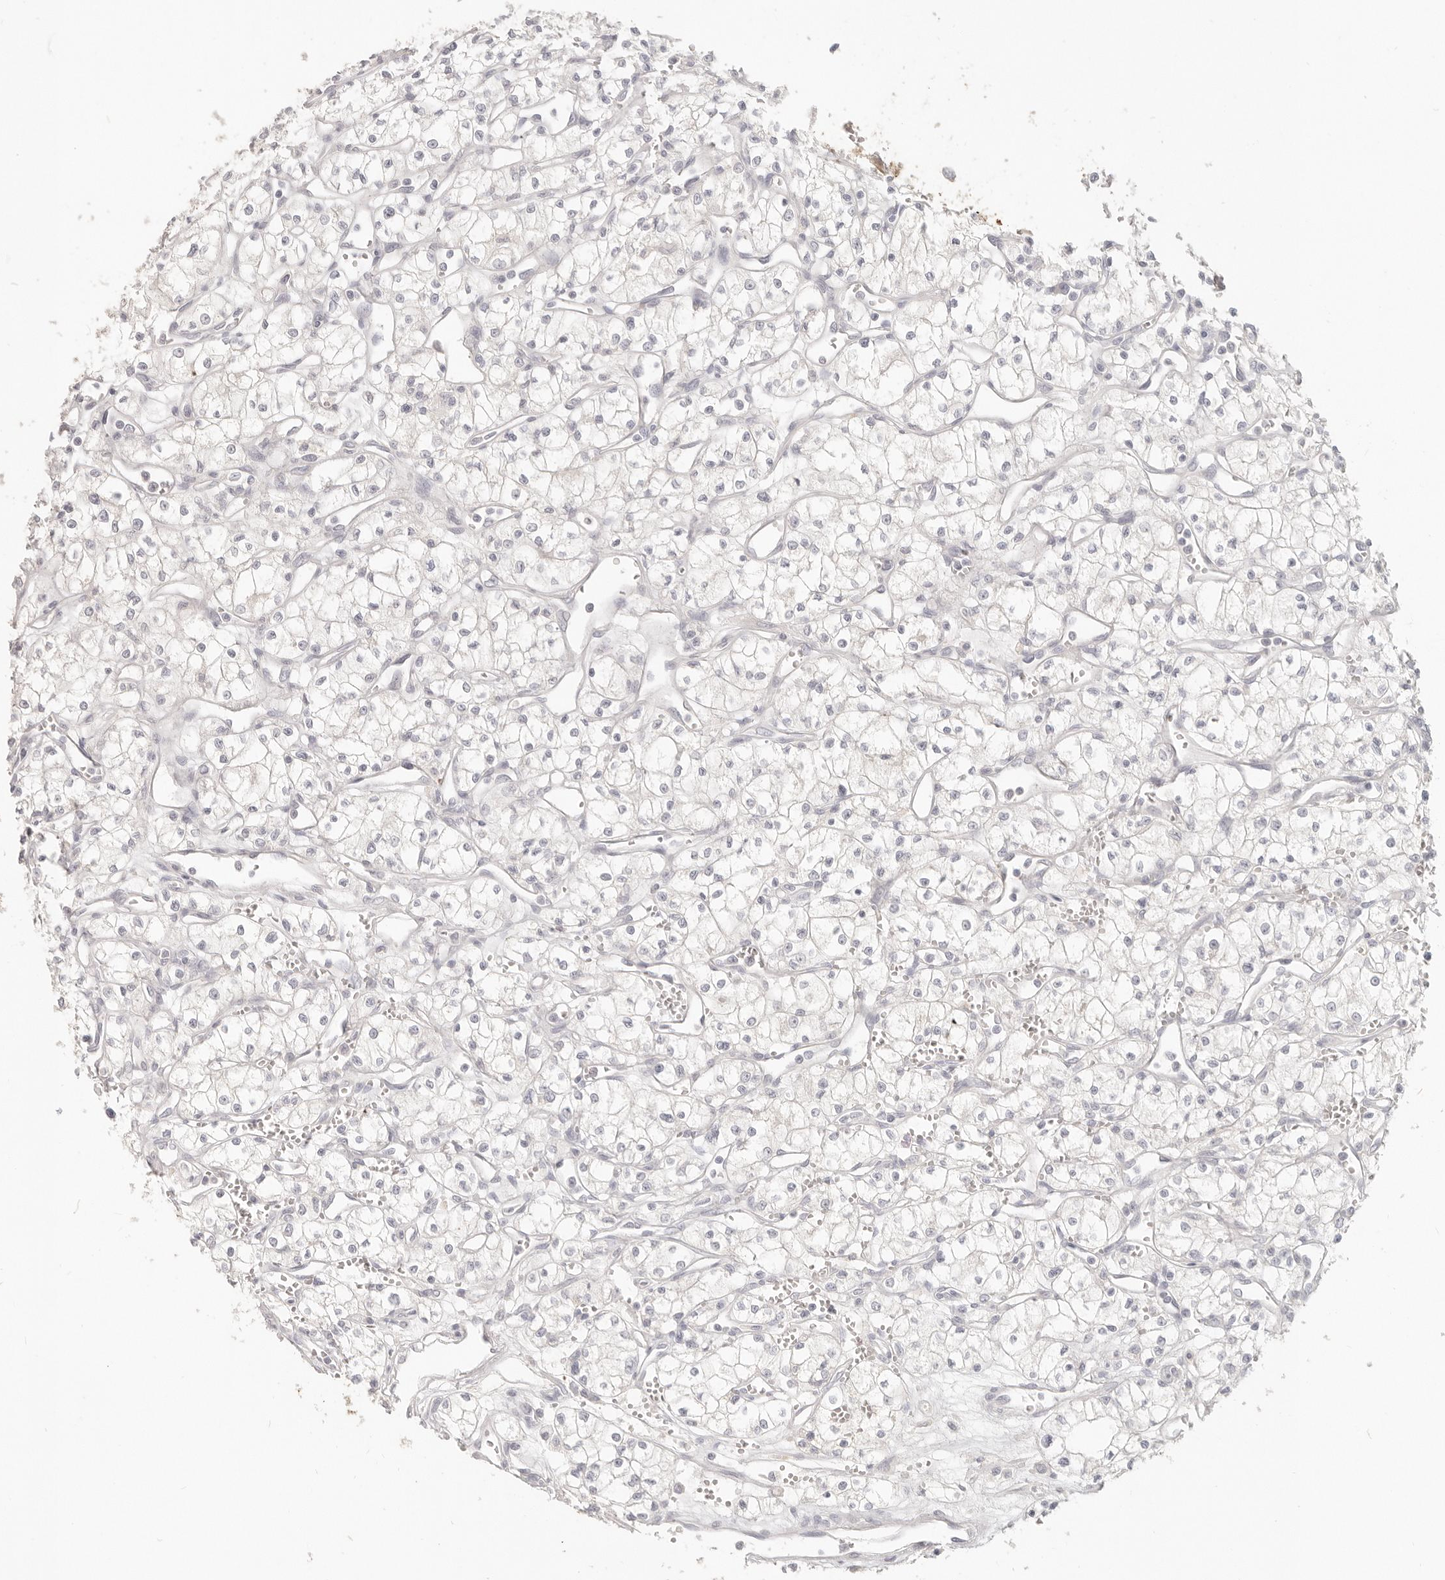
{"staining": {"intensity": "negative", "quantity": "none", "location": "none"}, "tissue": "renal cancer", "cell_type": "Tumor cells", "image_type": "cancer", "snomed": [{"axis": "morphology", "description": "Adenocarcinoma, NOS"}, {"axis": "topography", "description": "Kidney"}], "caption": "An immunohistochemistry histopathology image of adenocarcinoma (renal) is shown. There is no staining in tumor cells of adenocarcinoma (renal).", "gene": "EPCAM", "patient": {"sex": "male", "age": 59}}